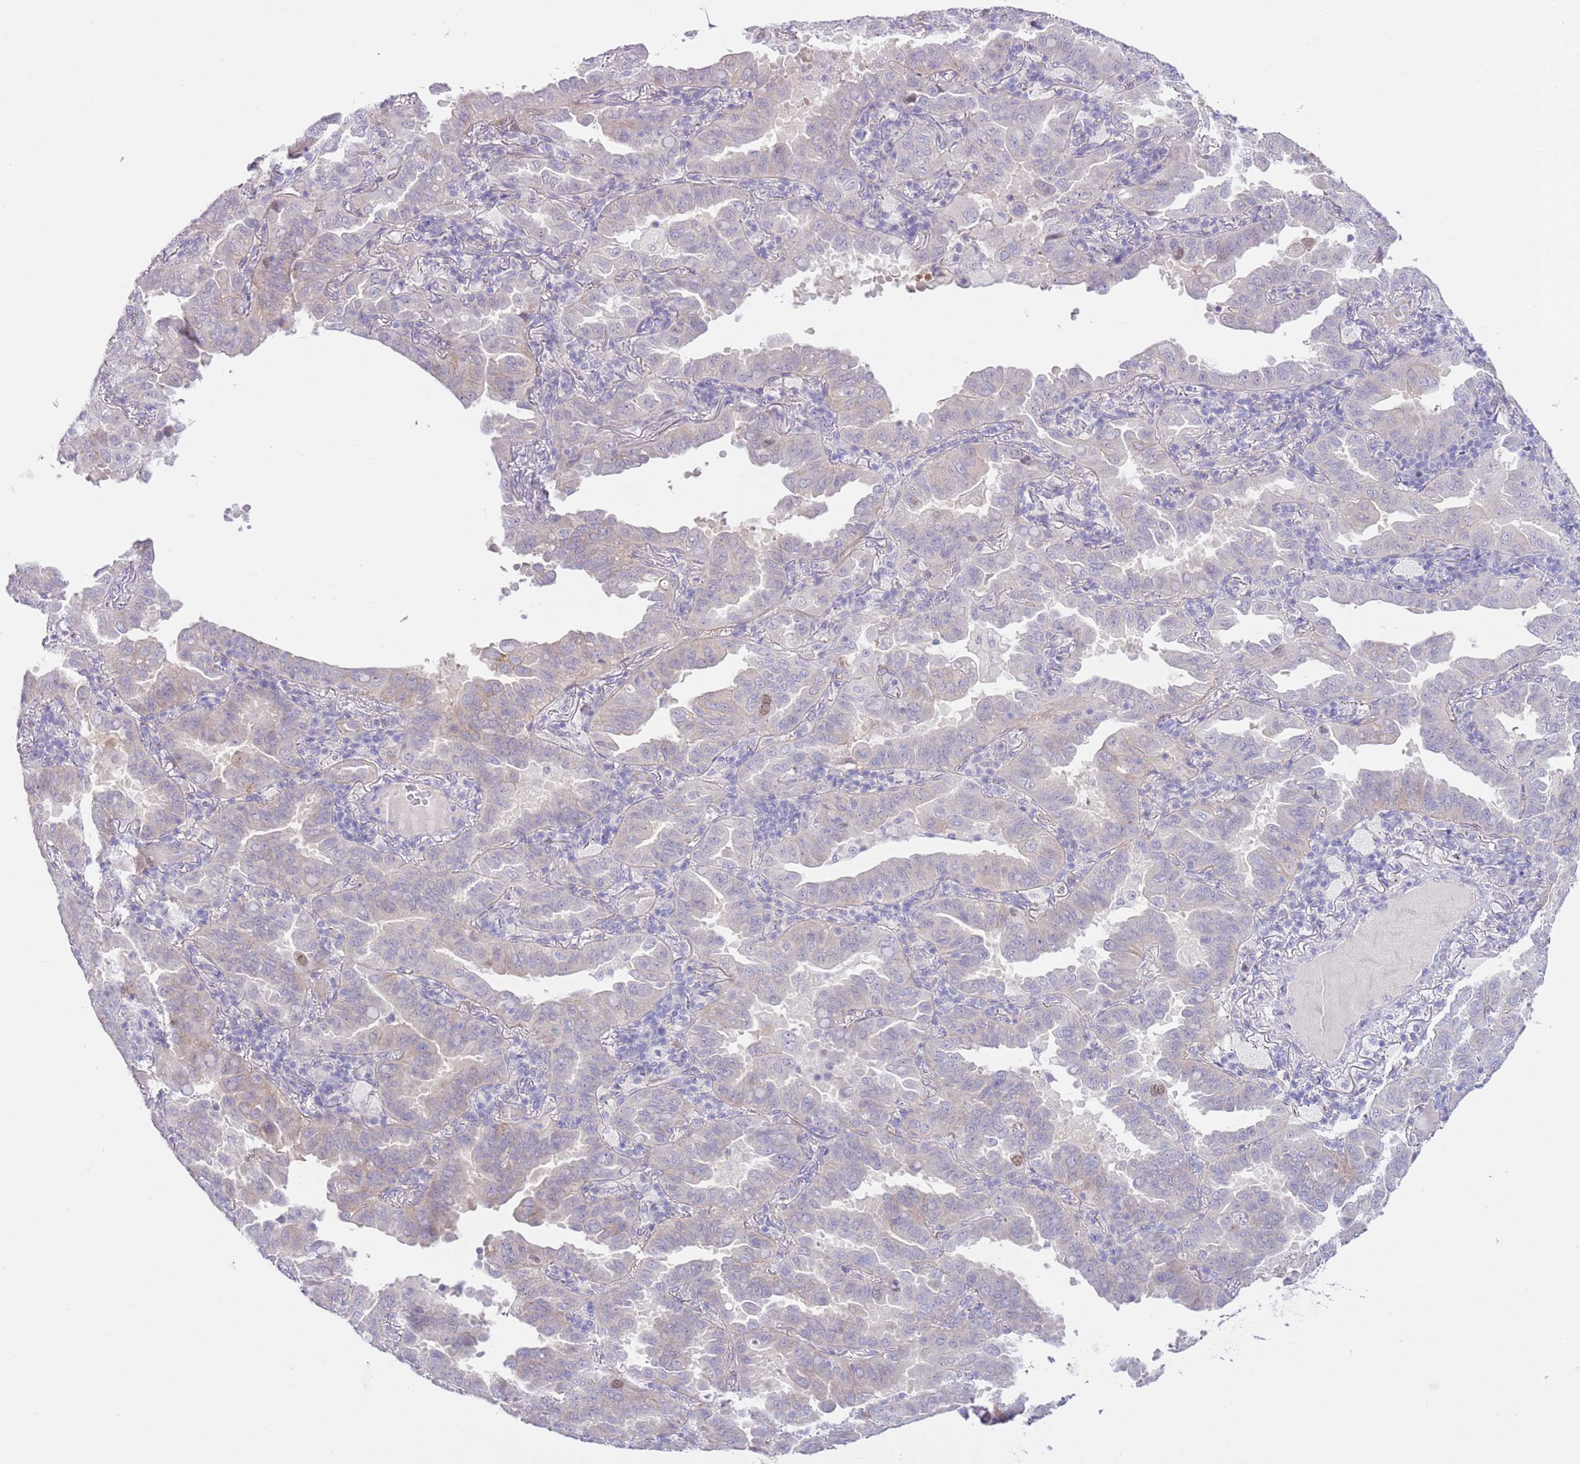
{"staining": {"intensity": "negative", "quantity": "none", "location": "none"}, "tissue": "lung cancer", "cell_type": "Tumor cells", "image_type": "cancer", "snomed": [{"axis": "morphology", "description": "Adenocarcinoma, NOS"}, {"axis": "topography", "description": "Lung"}], "caption": "Tumor cells show no significant positivity in lung cancer.", "gene": "FBRSL1", "patient": {"sex": "male", "age": 64}}